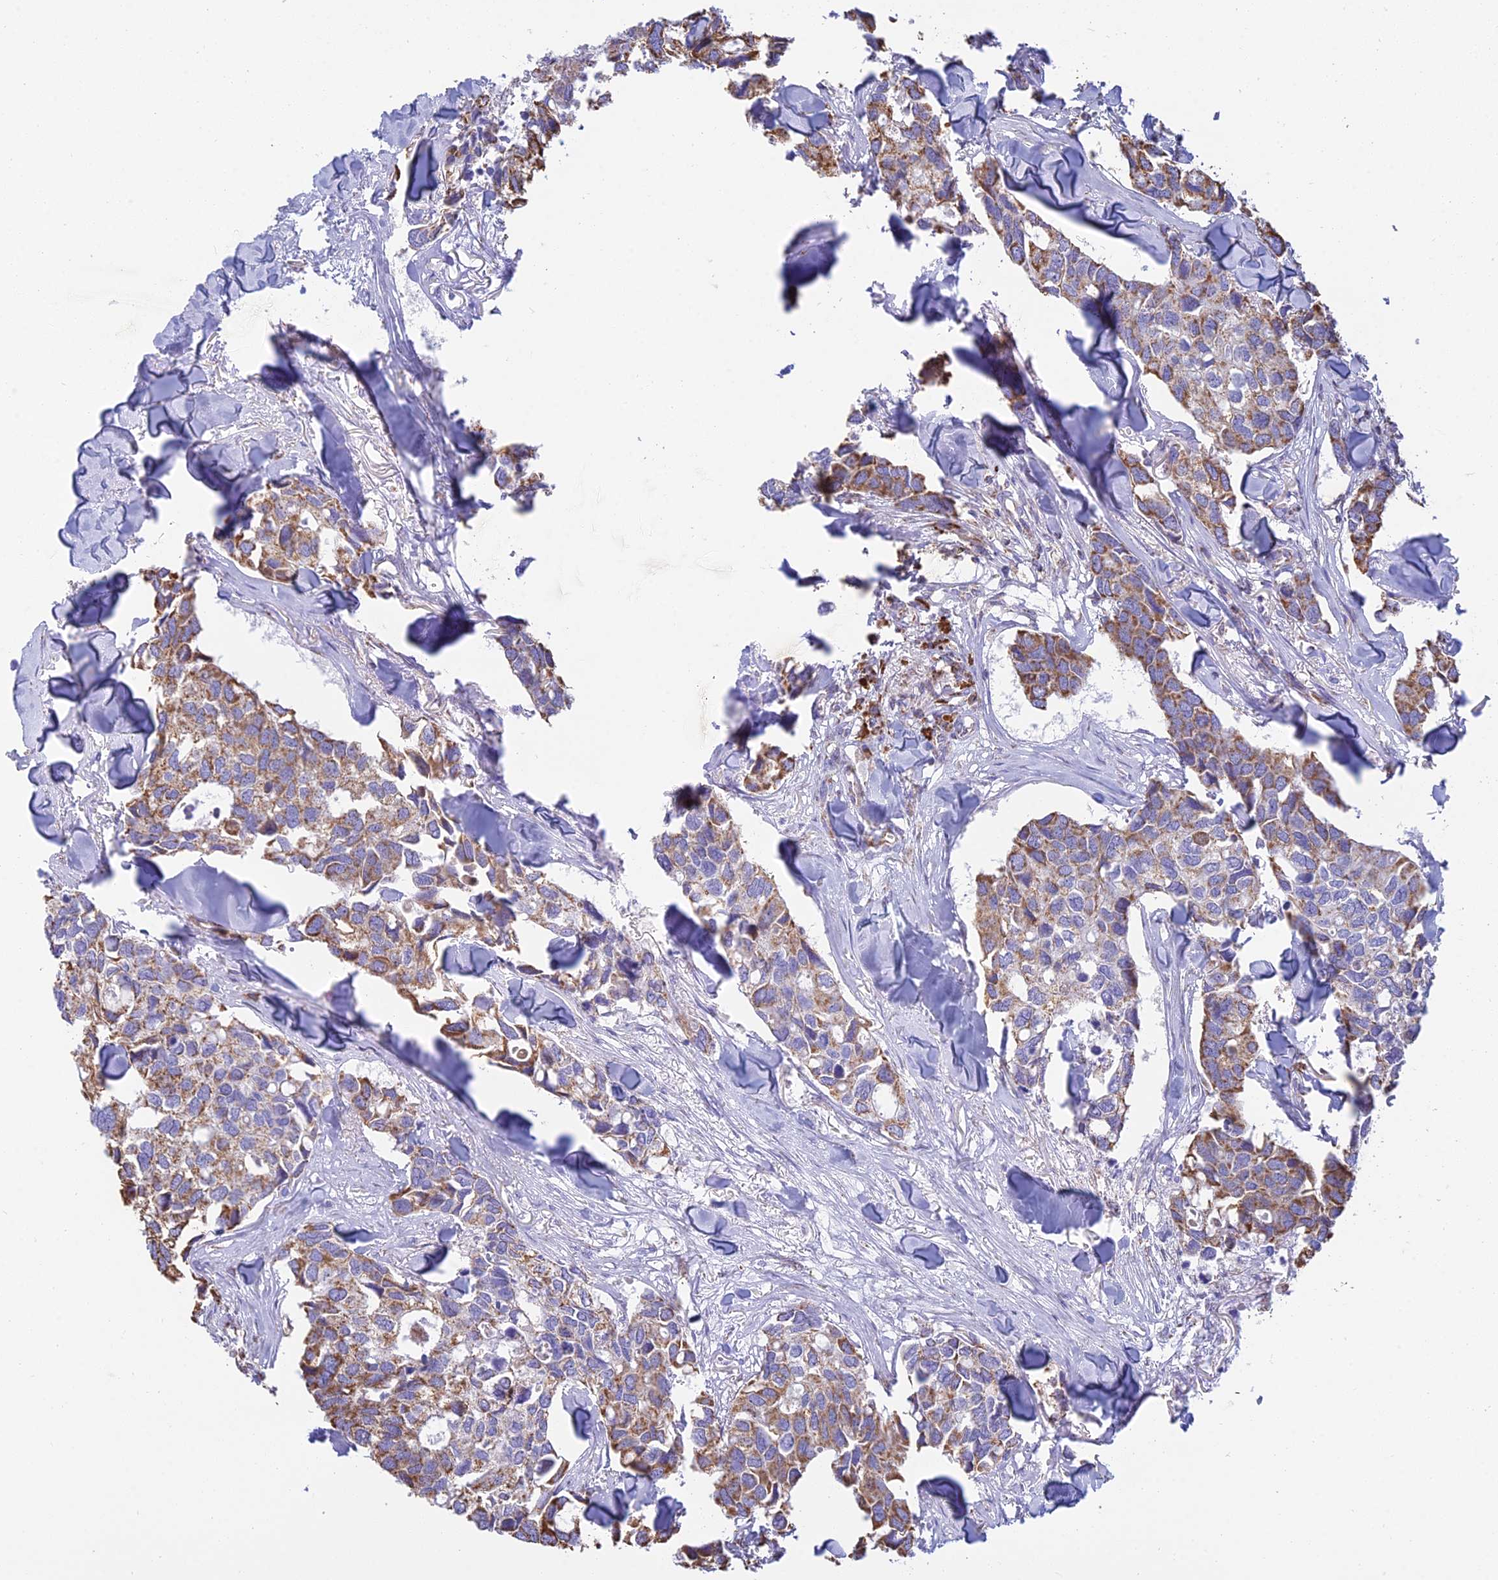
{"staining": {"intensity": "moderate", "quantity": ">75%", "location": "cytoplasmic/membranous"}, "tissue": "breast cancer", "cell_type": "Tumor cells", "image_type": "cancer", "snomed": [{"axis": "morphology", "description": "Duct carcinoma"}, {"axis": "topography", "description": "Breast"}], "caption": "Brown immunohistochemical staining in breast cancer (intraductal carcinoma) reveals moderate cytoplasmic/membranous expression in approximately >75% of tumor cells.", "gene": "OR2W3", "patient": {"sex": "female", "age": 83}}